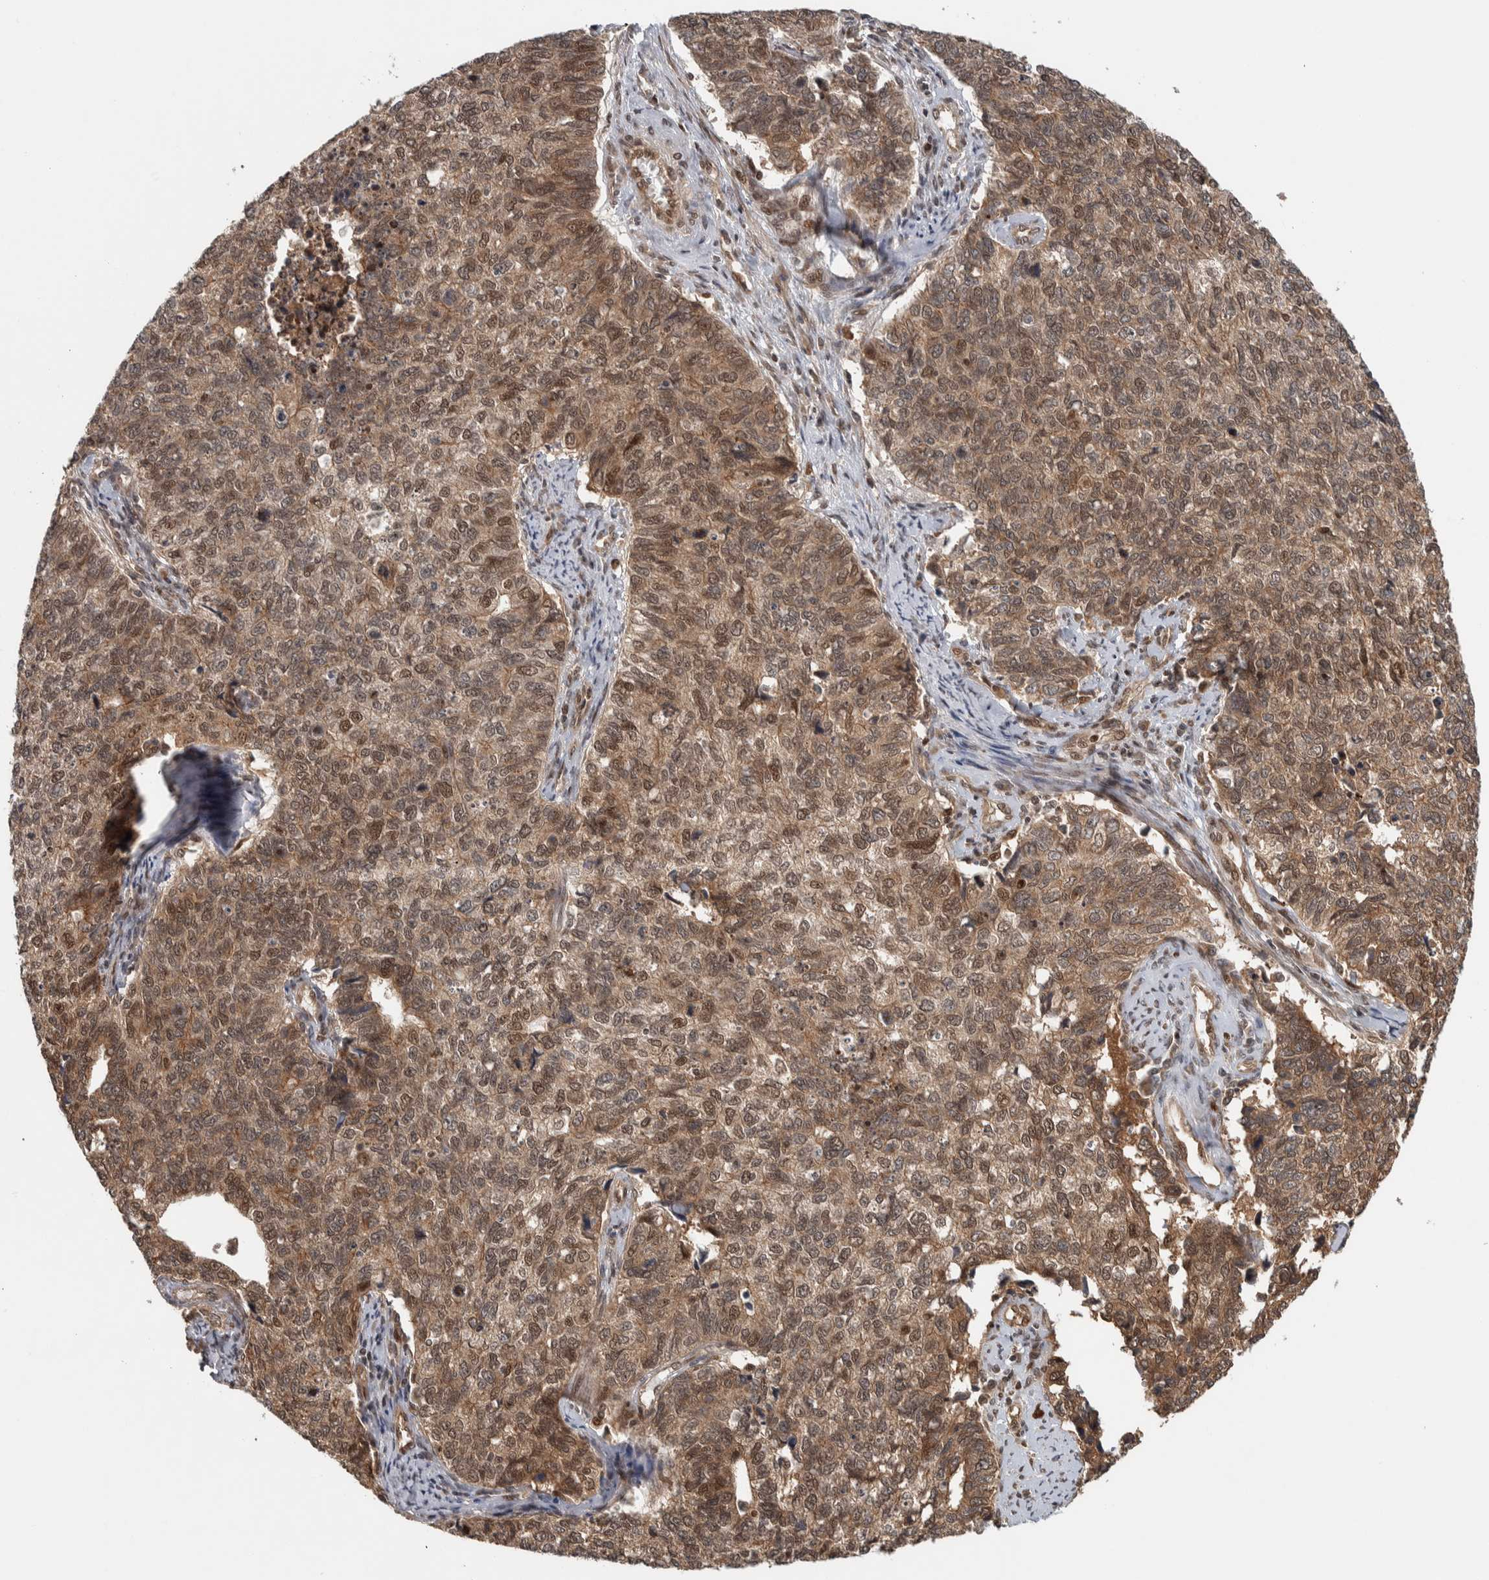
{"staining": {"intensity": "moderate", "quantity": ">75%", "location": "cytoplasmic/membranous,nuclear"}, "tissue": "cervical cancer", "cell_type": "Tumor cells", "image_type": "cancer", "snomed": [{"axis": "morphology", "description": "Squamous cell carcinoma, NOS"}, {"axis": "topography", "description": "Cervix"}], "caption": "Cervical squamous cell carcinoma was stained to show a protein in brown. There is medium levels of moderate cytoplasmic/membranous and nuclear positivity in about >75% of tumor cells.", "gene": "RPS6KA4", "patient": {"sex": "female", "age": 63}}